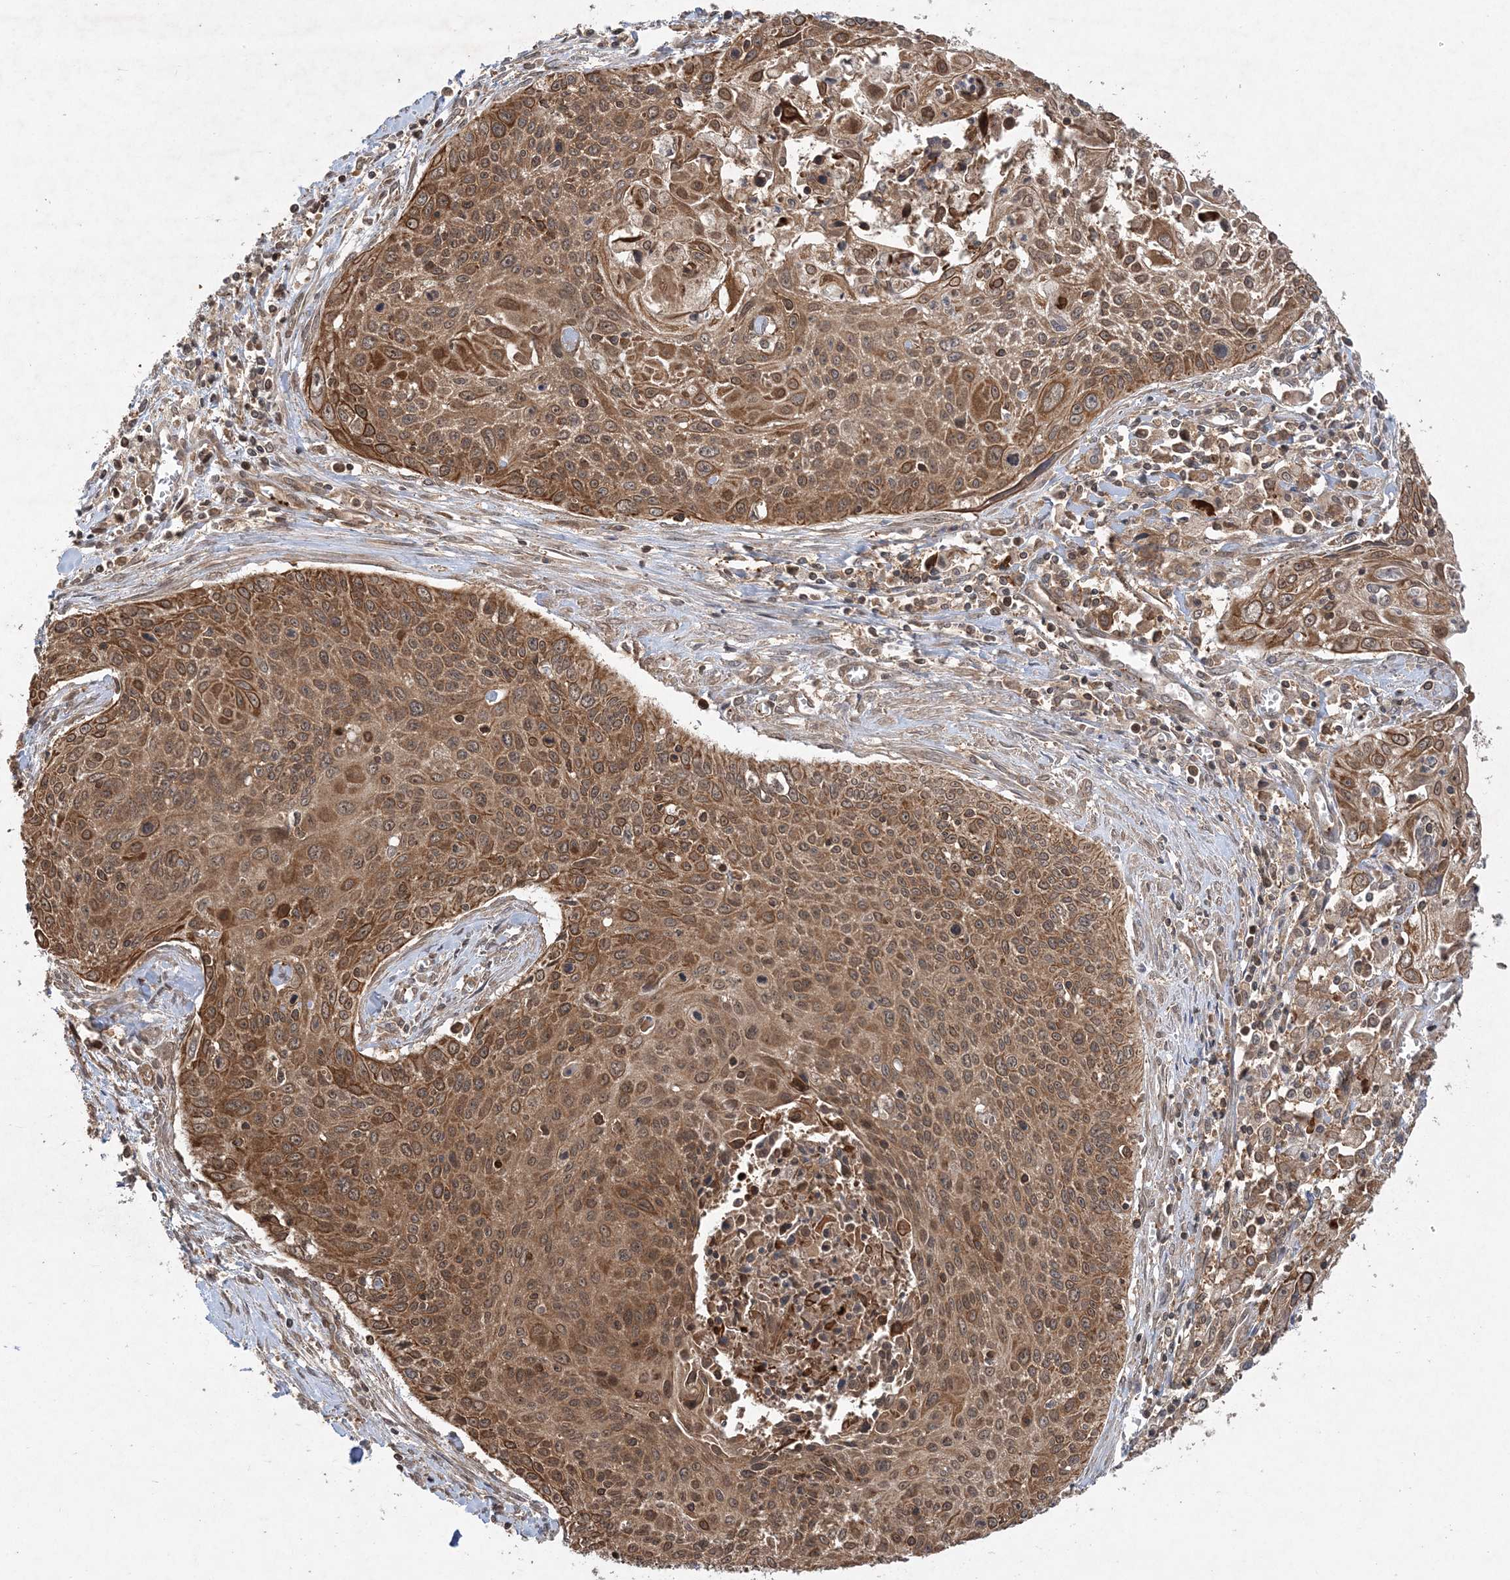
{"staining": {"intensity": "moderate", "quantity": ">75%", "location": "cytoplasmic/membranous"}, "tissue": "cervical cancer", "cell_type": "Tumor cells", "image_type": "cancer", "snomed": [{"axis": "morphology", "description": "Squamous cell carcinoma, NOS"}, {"axis": "topography", "description": "Cervix"}], "caption": "An IHC histopathology image of tumor tissue is shown. Protein staining in brown highlights moderate cytoplasmic/membranous positivity in cervical squamous cell carcinoma within tumor cells. The staining was performed using DAB (3,3'-diaminobenzidine) to visualize the protein expression in brown, while the nuclei were stained in blue with hematoxylin (Magnification: 20x).", "gene": "ACYP1", "patient": {"sex": "female", "age": 55}}